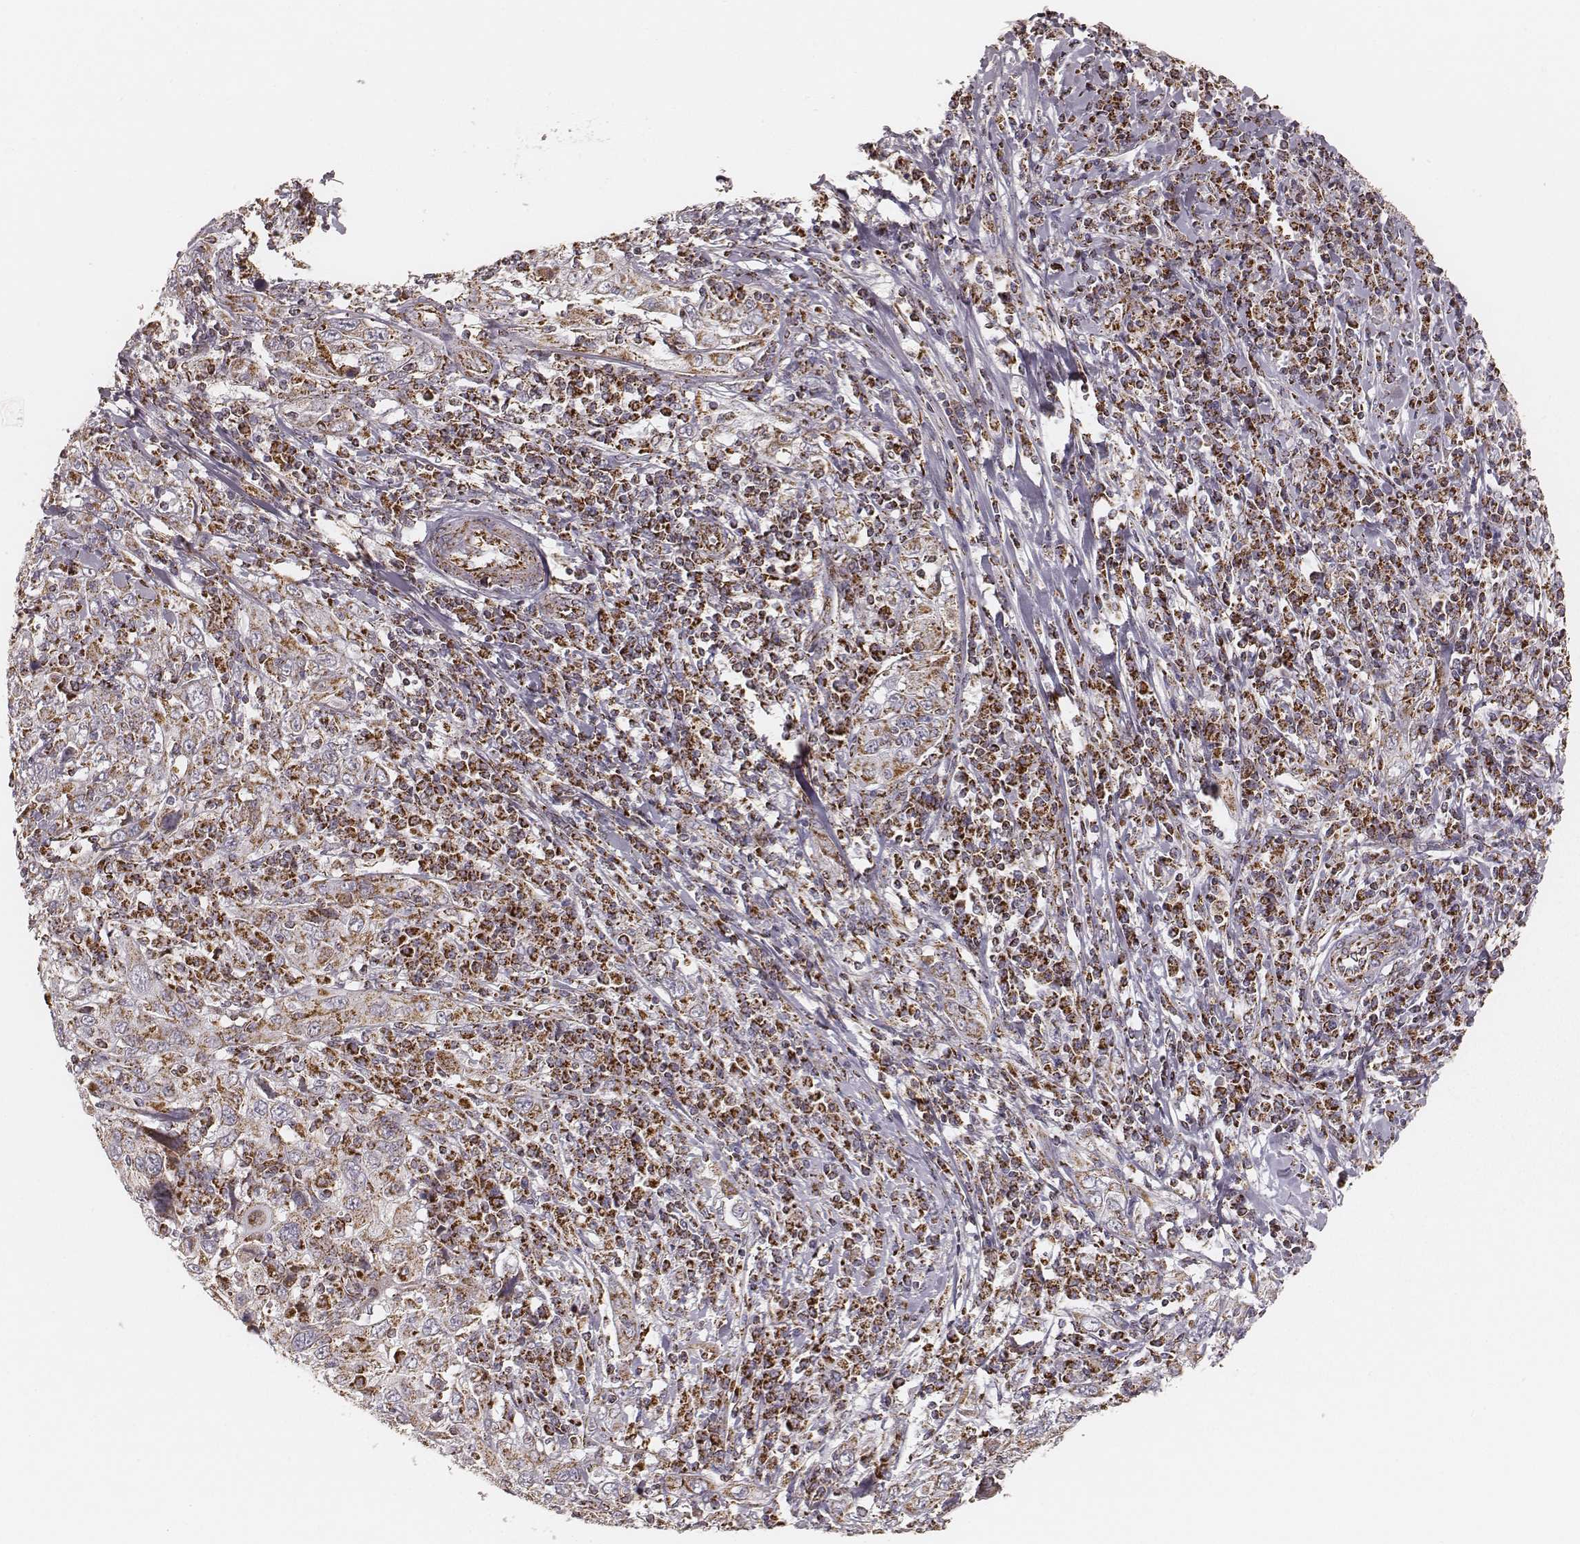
{"staining": {"intensity": "strong", "quantity": ">75%", "location": "cytoplasmic/membranous"}, "tissue": "cervical cancer", "cell_type": "Tumor cells", "image_type": "cancer", "snomed": [{"axis": "morphology", "description": "Squamous cell carcinoma, NOS"}, {"axis": "topography", "description": "Cervix"}], "caption": "A high-resolution histopathology image shows immunohistochemistry (IHC) staining of cervical cancer (squamous cell carcinoma), which shows strong cytoplasmic/membranous positivity in approximately >75% of tumor cells.", "gene": "CS", "patient": {"sex": "female", "age": 46}}